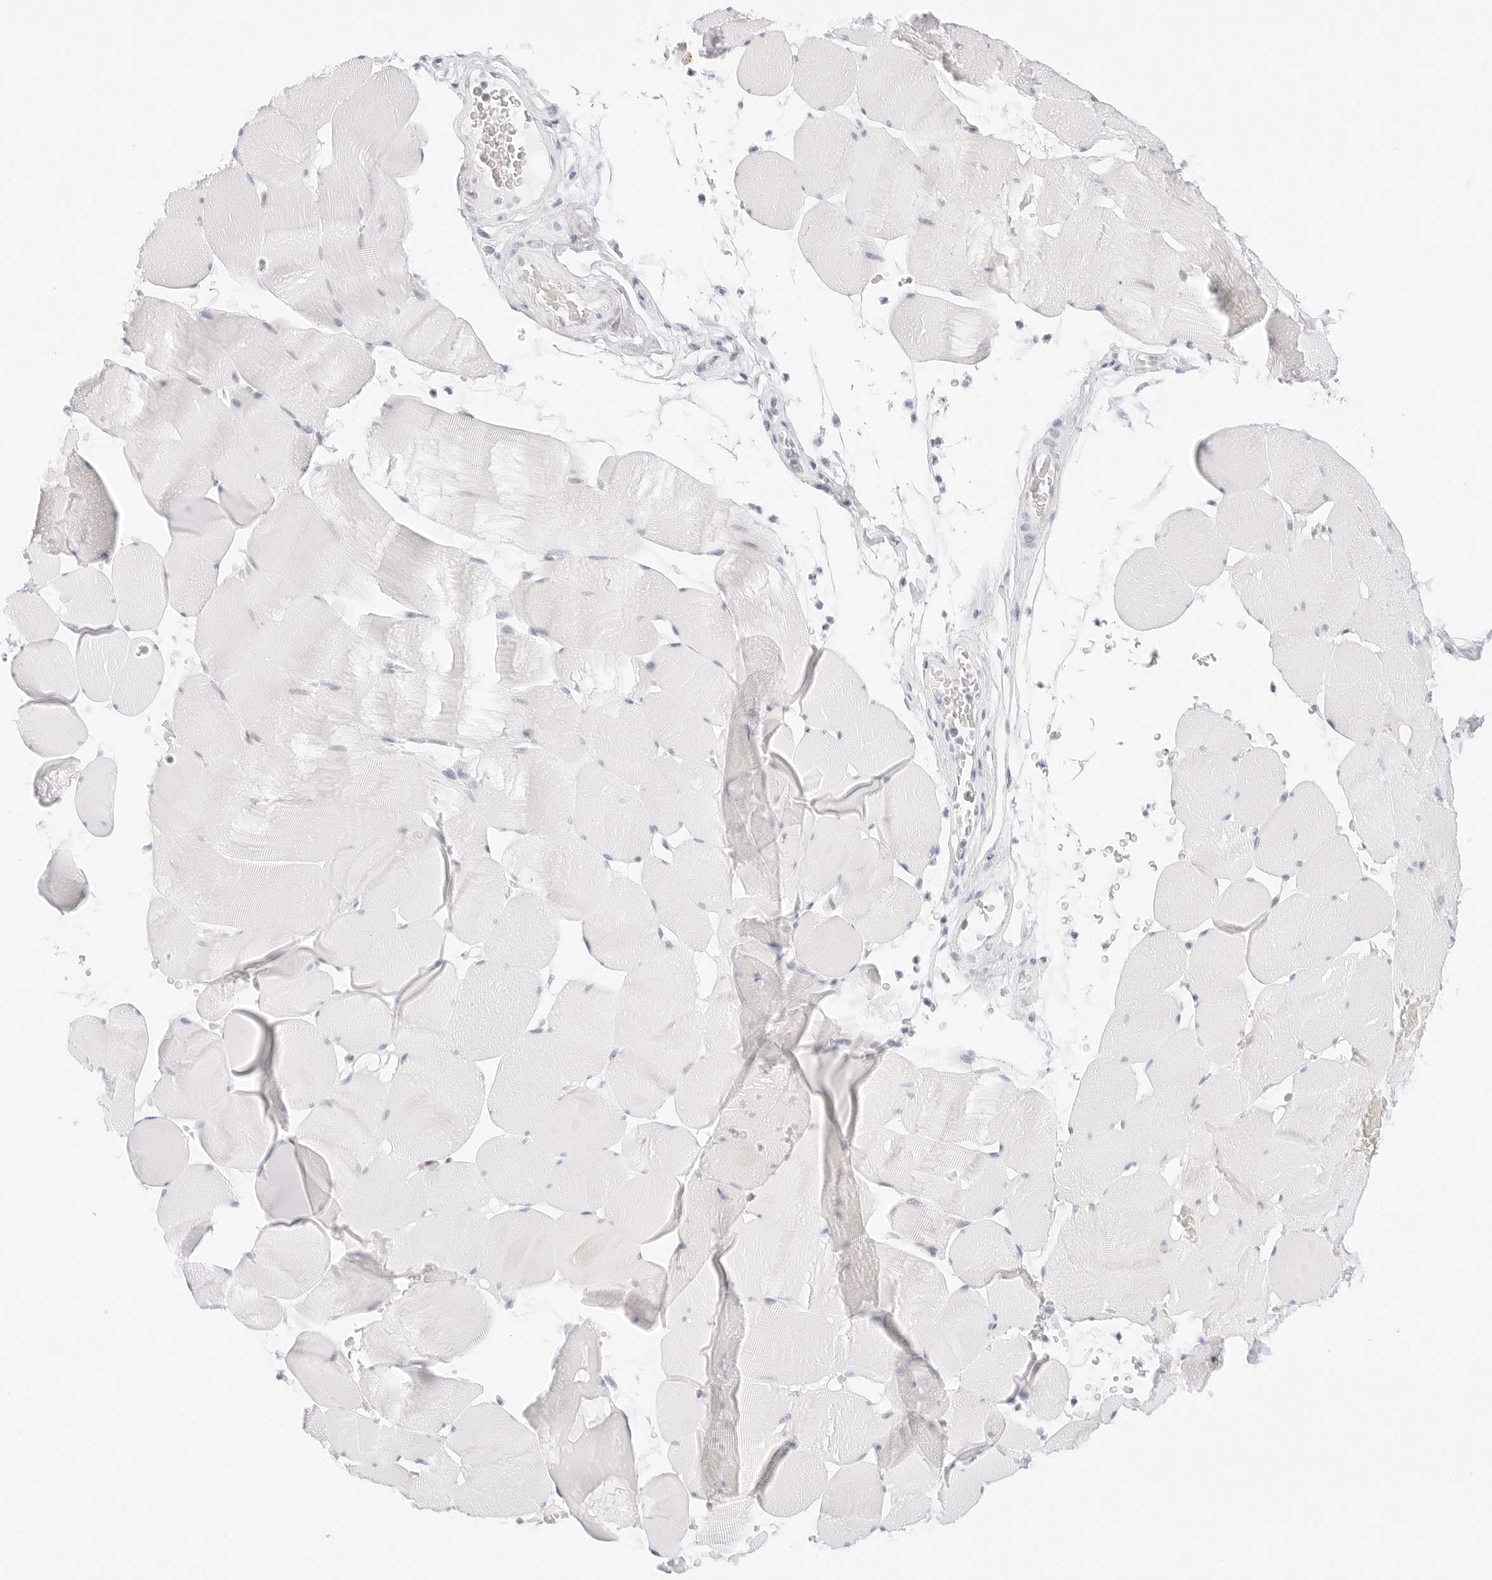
{"staining": {"intensity": "negative", "quantity": "none", "location": "none"}, "tissue": "skeletal muscle", "cell_type": "Myocytes", "image_type": "normal", "snomed": [{"axis": "morphology", "description": "Normal tissue, NOS"}, {"axis": "topography", "description": "Skeletal muscle"}], "caption": "Immunohistochemistry (IHC) histopathology image of normal skeletal muscle: skeletal muscle stained with DAB (3,3'-diaminobenzidine) shows no significant protein expression in myocytes. The staining was performed using DAB to visualize the protein expression in brown, while the nuclei were stained in blue with hematoxylin (Magnification: 20x).", "gene": "CDH1", "patient": {"sex": "male", "age": 62}}